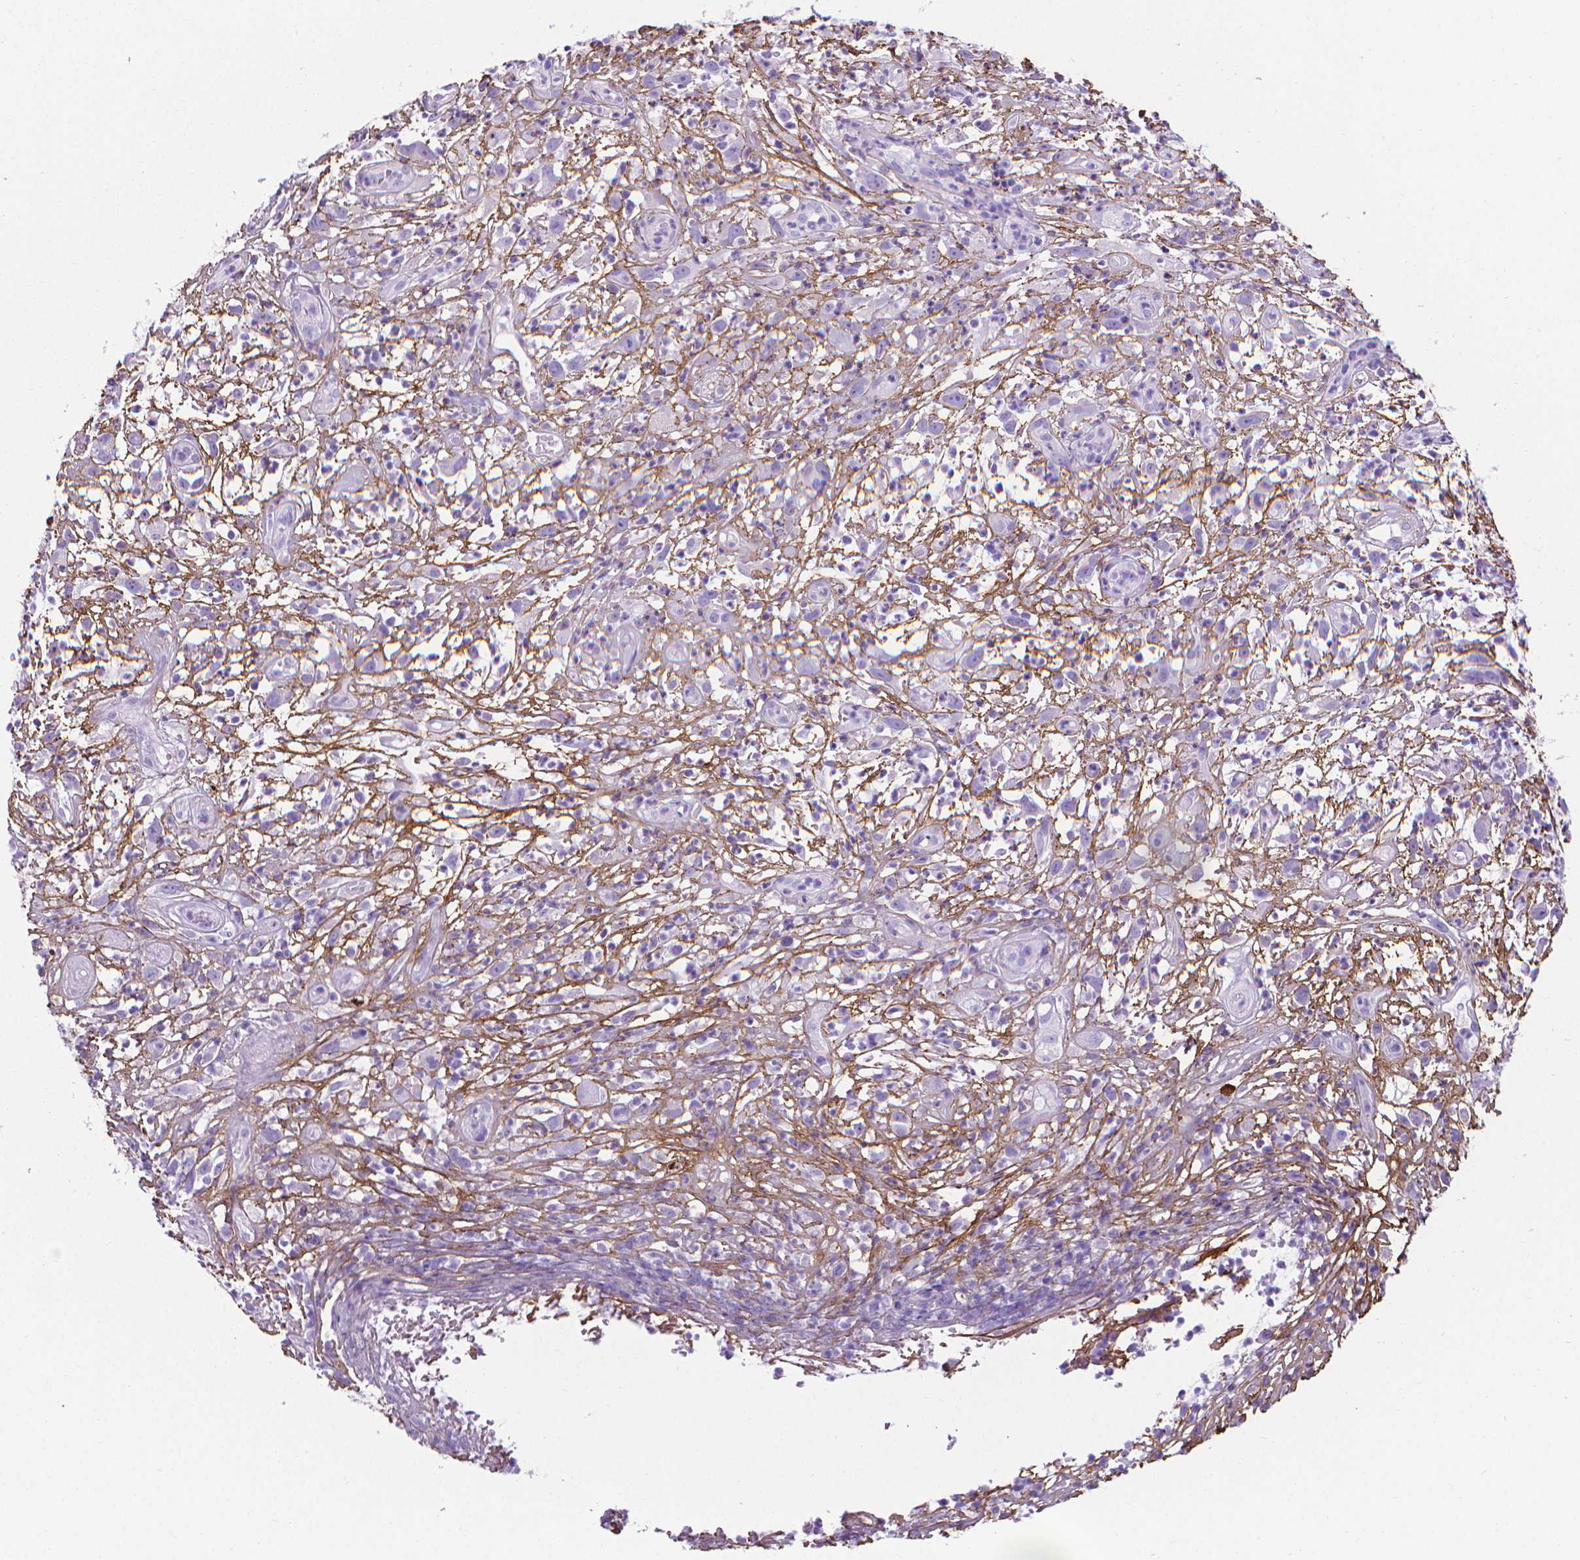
{"staining": {"intensity": "negative", "quantity": "none", "location": "none"}, "tissue": "head and neck cancer", "cell_type": "Tumor cells", "image_type": "cancer", "snomed": [{"axis": "morphology", "description": "Squamous cell carcinoma, NOS"}, {"axis": "topography", "description": "Head-Neck"}], "caption": "IHC photomicrograph of head and neck squamous cell carcinoma stained for a protein (brown), which displays no positivity in tumor cells. The staining was performed using DAB (3,3'-diaminobenzidine) to visualize the protein expression in brown, while the nuclei were stained in blue with hematoxylin (Magnification: 20x).", "gene": "MFAP2", "patient": {"sex": "male", "age": 65}}